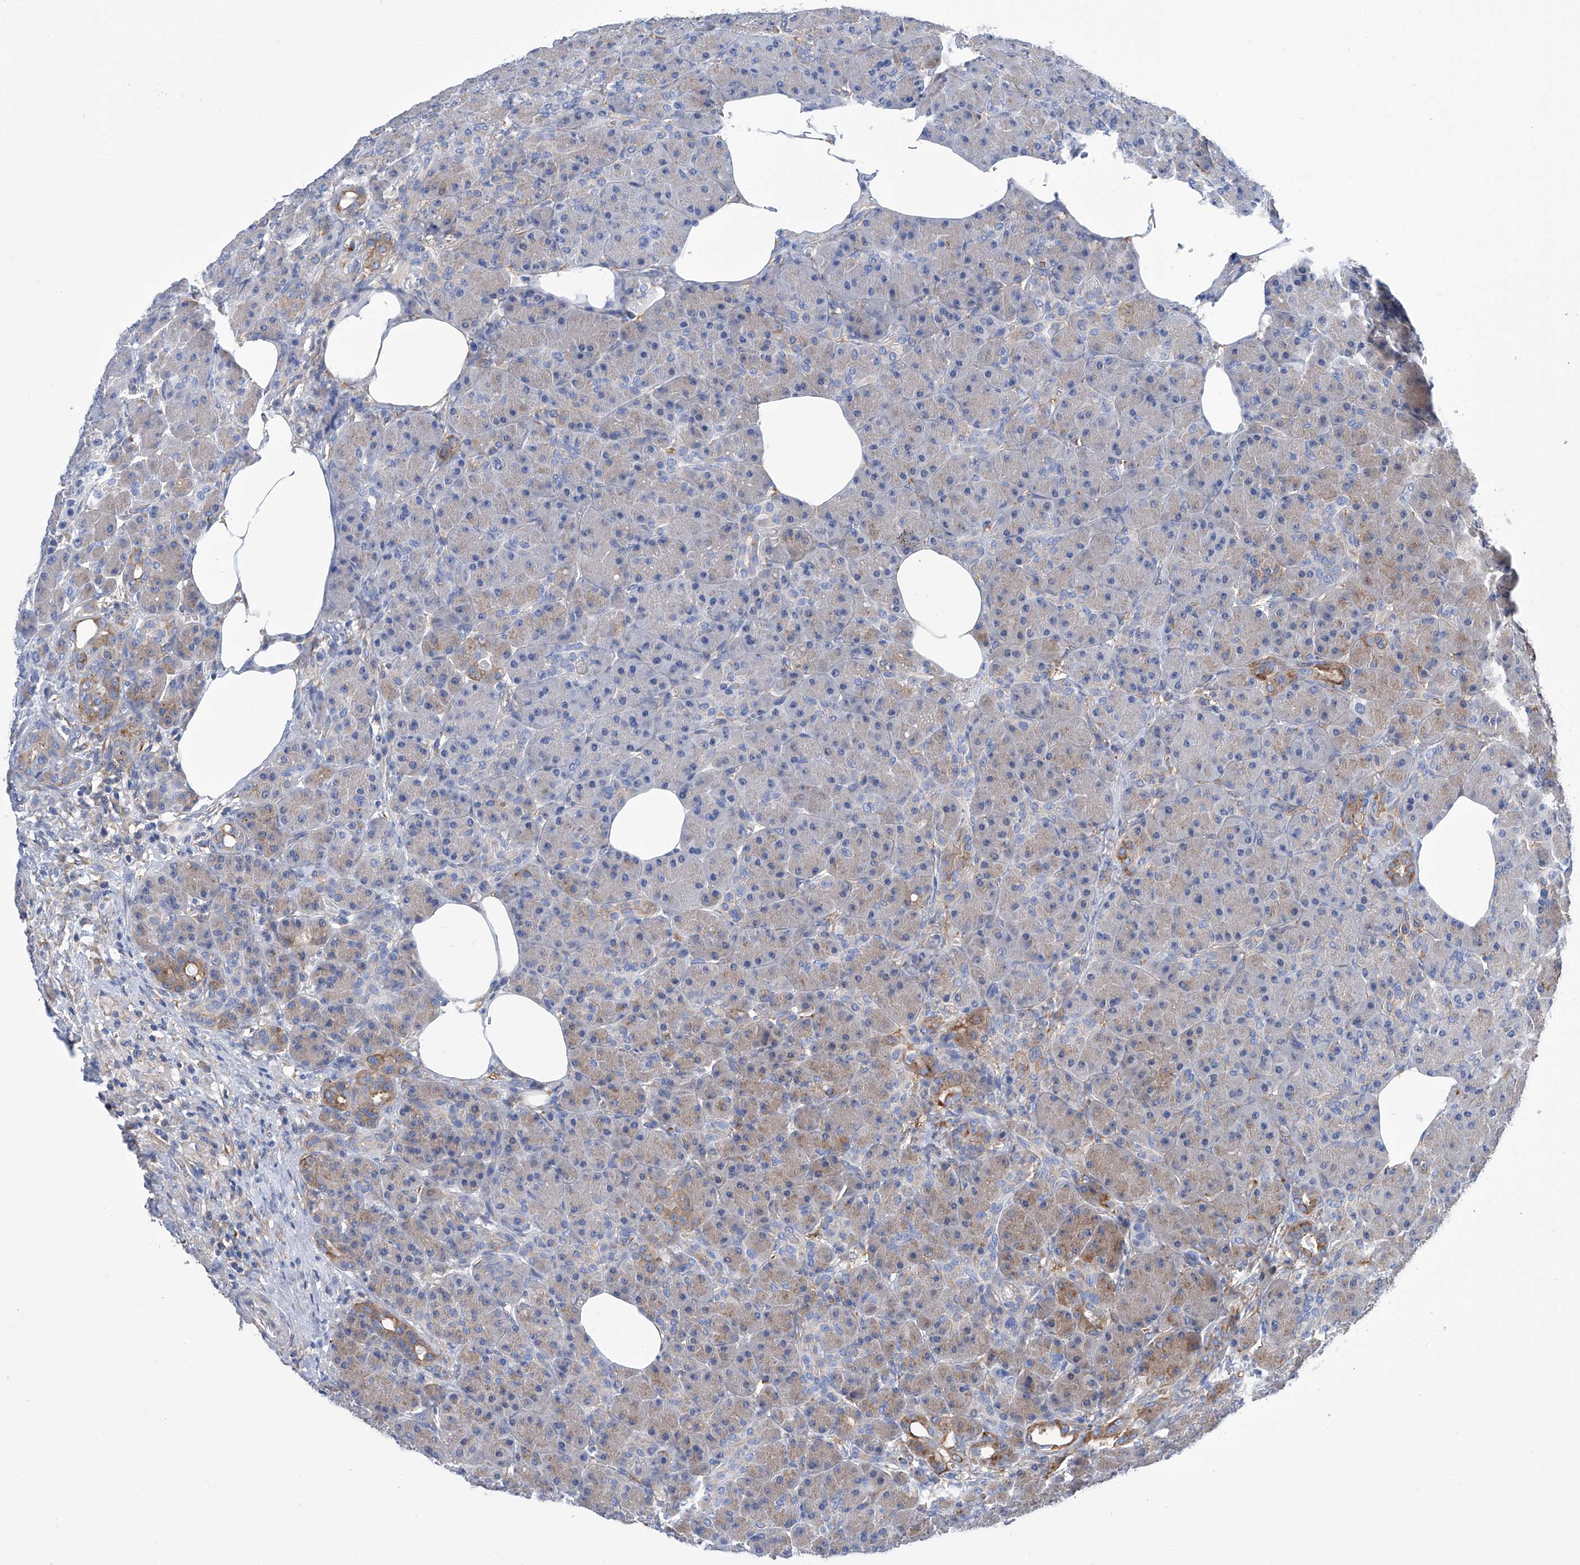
{"staining": {"intensity": "moderate", "quantity": "<25%", "location": "cytoplasmic/membranous"}, "tissue": "pancreas", "cell_type": "Exocrine glandular cells", "image_type": "normal", "snomed": [{"axis": "morphology", "description": "Normal tissue, NOS"}, {"axis": "topography", "description": "Pancreas"}], "caption": "Pancreas stained with immunohistochemistry (IHC) demonstrates moderate cytoplasmic/membranous positivity in approximately <25% of exocrine glandular cells.", "gene": "GPT", "patient": {"sex": "male", "age": 63}}